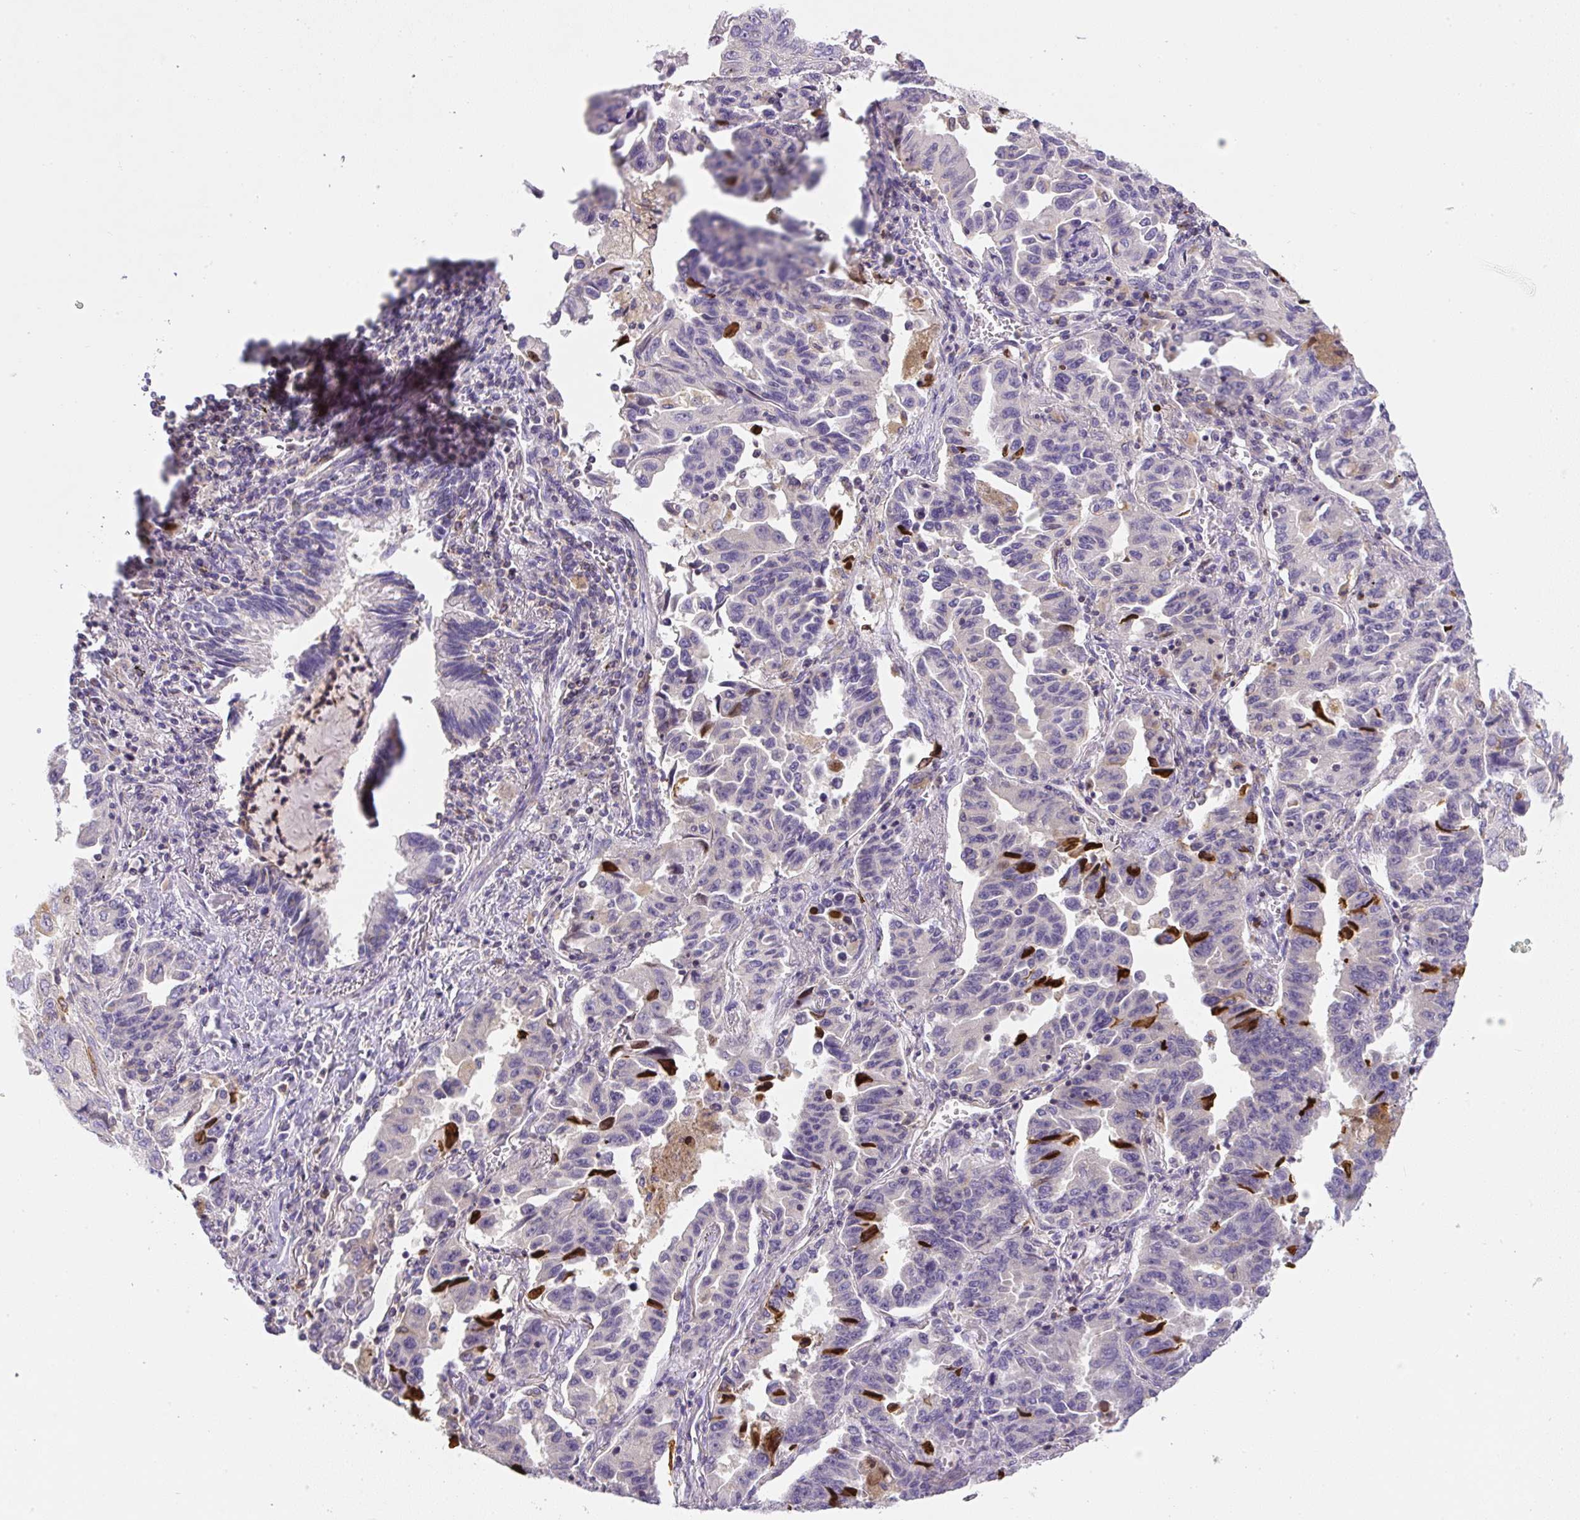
{"staining": {"intensity": "strong", "quantity": "<25%", "location": "cytoplasmic/membranous"}, "tissue": "lung cancer", "cell_type": "Tumor cells", "image_type": "cancer", "snomed": [{"axis": "morphology", "description": "Adenocarcinoma, NOS"}, {"axis": "topography", "description": "Lung"}], "caption": "The image reveals immunohistochemical staining of lung cancer (adenocarcinoma). There is strong cytoplasmic/membranous expression is seen in approximately <25% of tumor cells.", "gene": "PIP5KL1", "patient": {"sex": "female", "age": 51}}